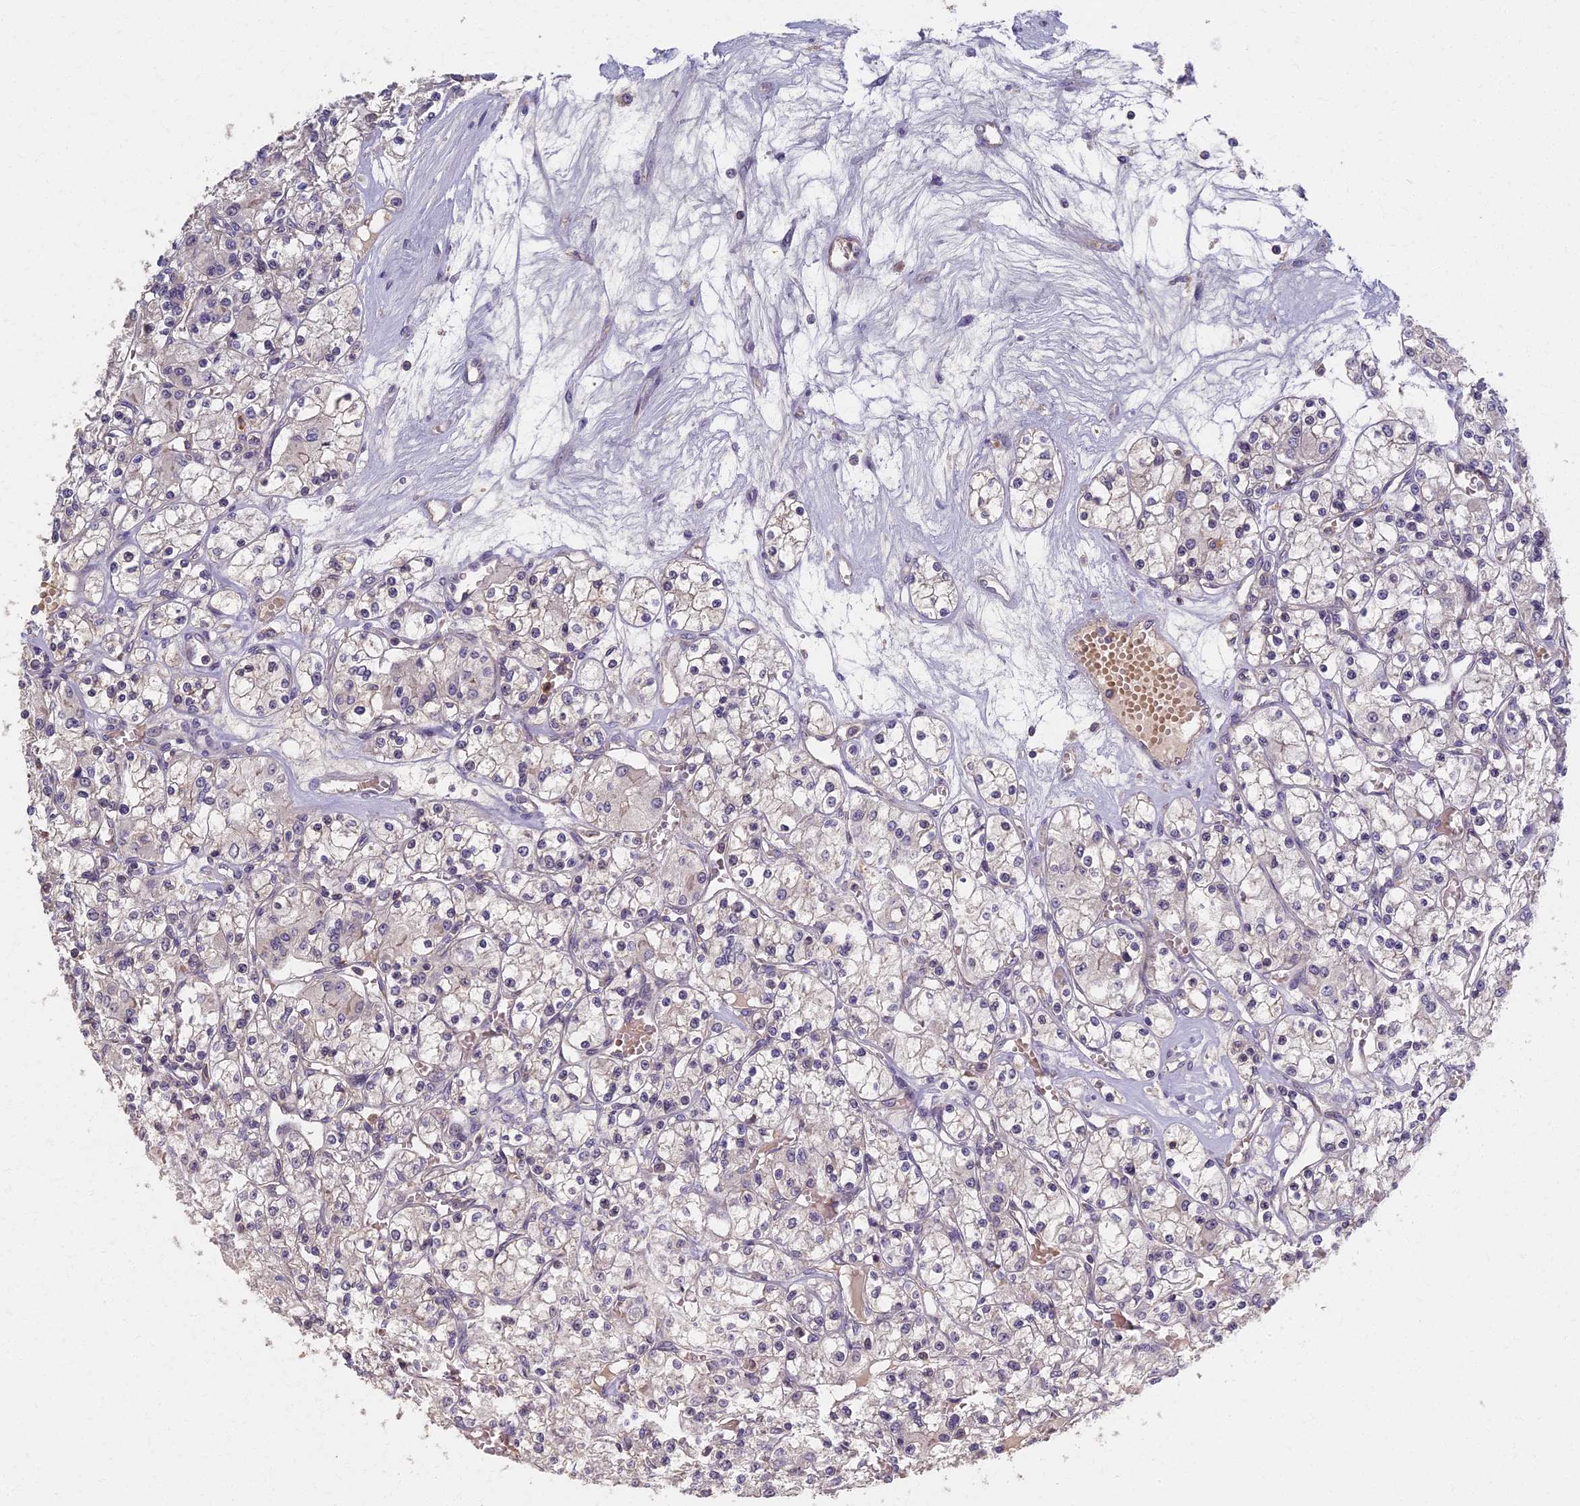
{"staining": {"intensity": "negative", "quantity": "none", "location": "none"}, "tissue": "renal cancer", "cell_type": "Tumor cells", "image_type": "cancer", "snomed": [{"axis": "morphology", "description": "Adenocarcinoma, NOS"}, {"axis": "topography", "description": "Kidney"}], "caption": "A micrograph of renal cancer stained for a protein reveals no brown staining in tumor cells. The staining was performed using DAB to visualize the protein expression in brown, while the nuclei were stained in blue with hematoxylin (Magnification: 20x).", "gene": "AP4E1", "patient": {"sex": "female", "age": 59}}